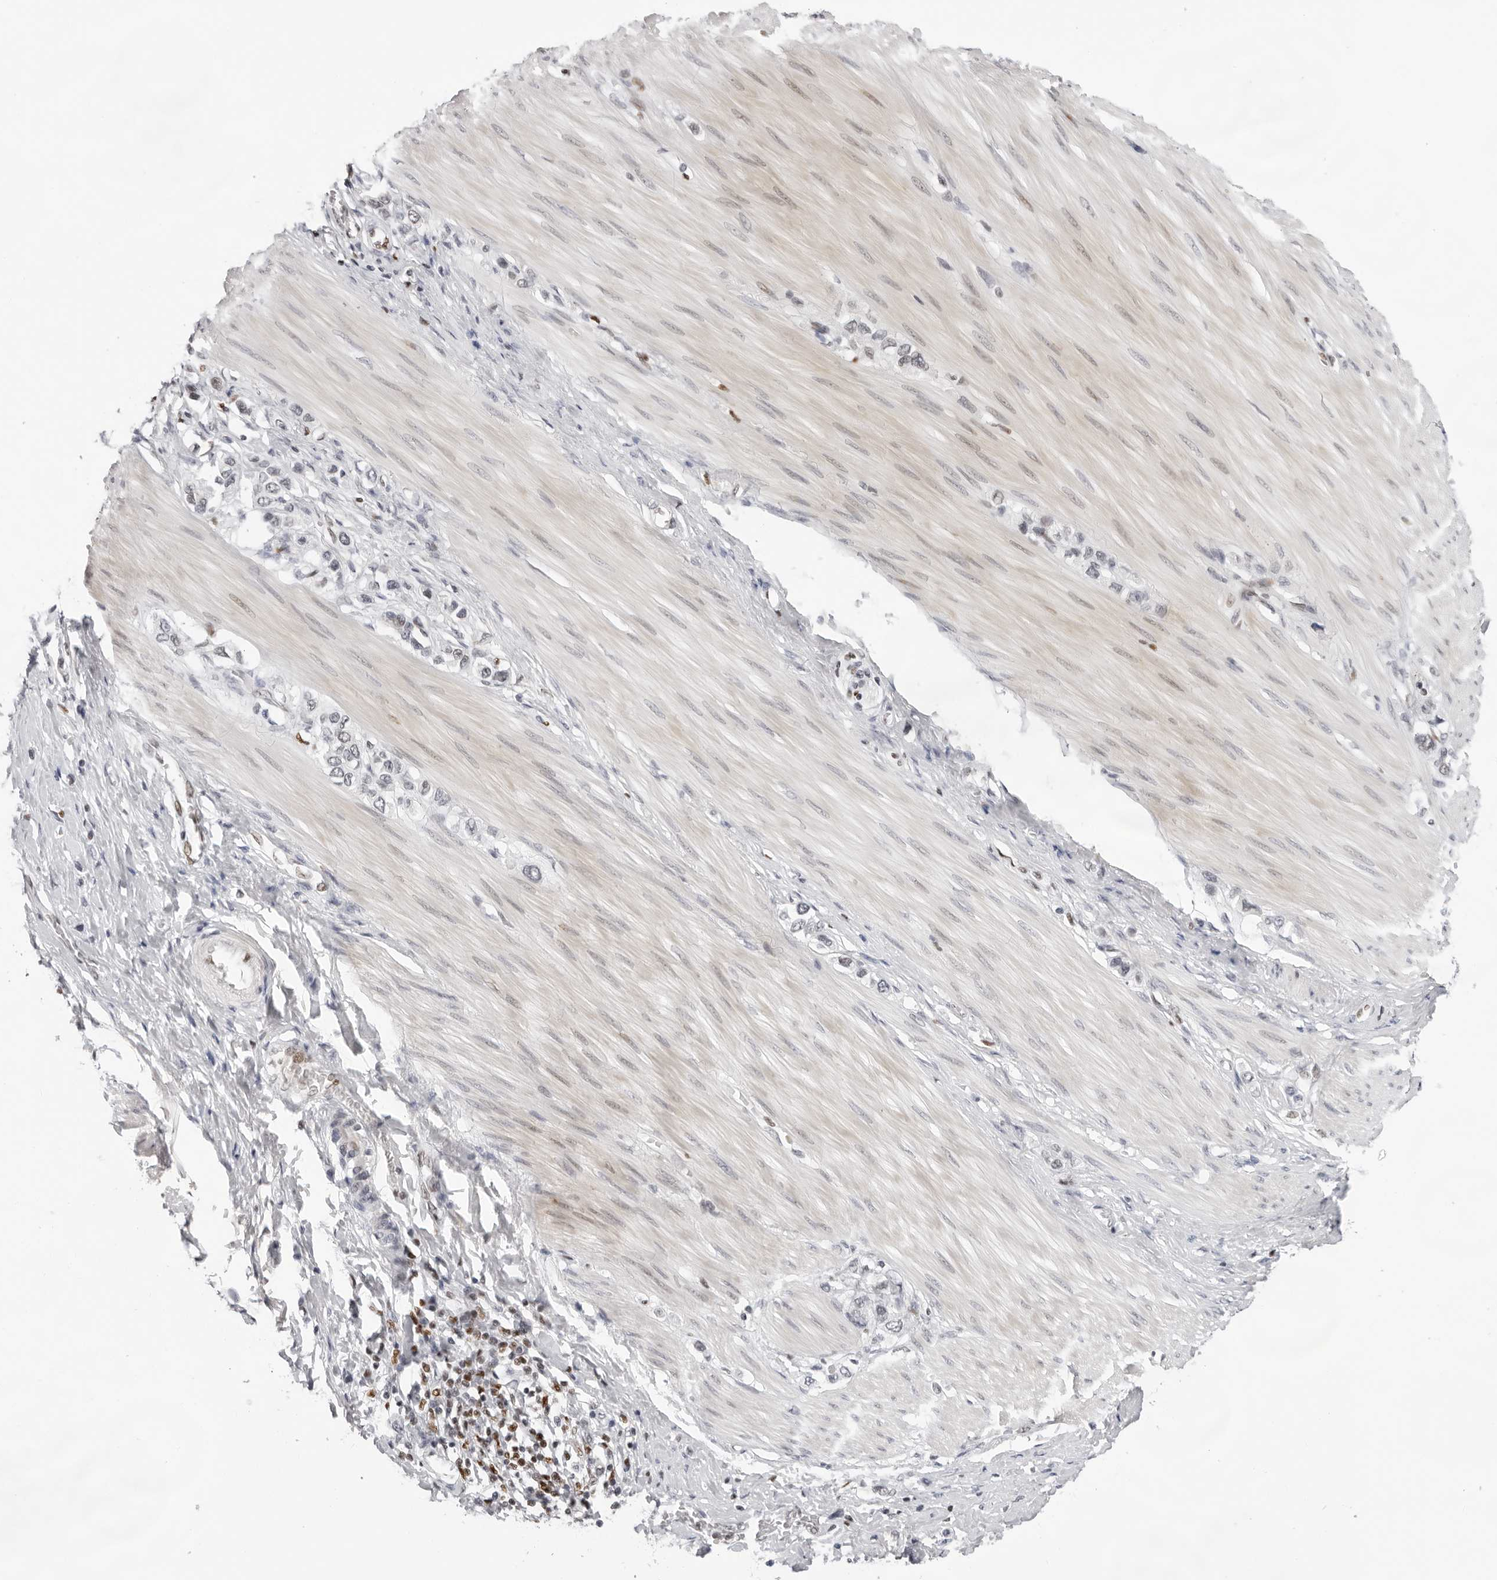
{"staining": {"intensity": "negative", "quantity": "none", "location": "none"}, "tissue": "stomach cancer", "cell_type": "Tumor cells", "image_type": "cancer", "snomed": [{"axis": "morphology", "description": "Adenocarcinoma, NOS"}, {"axis": "topography", "description": "Stomach"}], "caption": "IHC image of neoplastic tissue: stomach cancer stained with DAB (3,3'-diaminobenzidine) displays no significant protein staining in tumor cells.", "gene": "OGG1", "patient": {"sex": "female", "age": 65}}